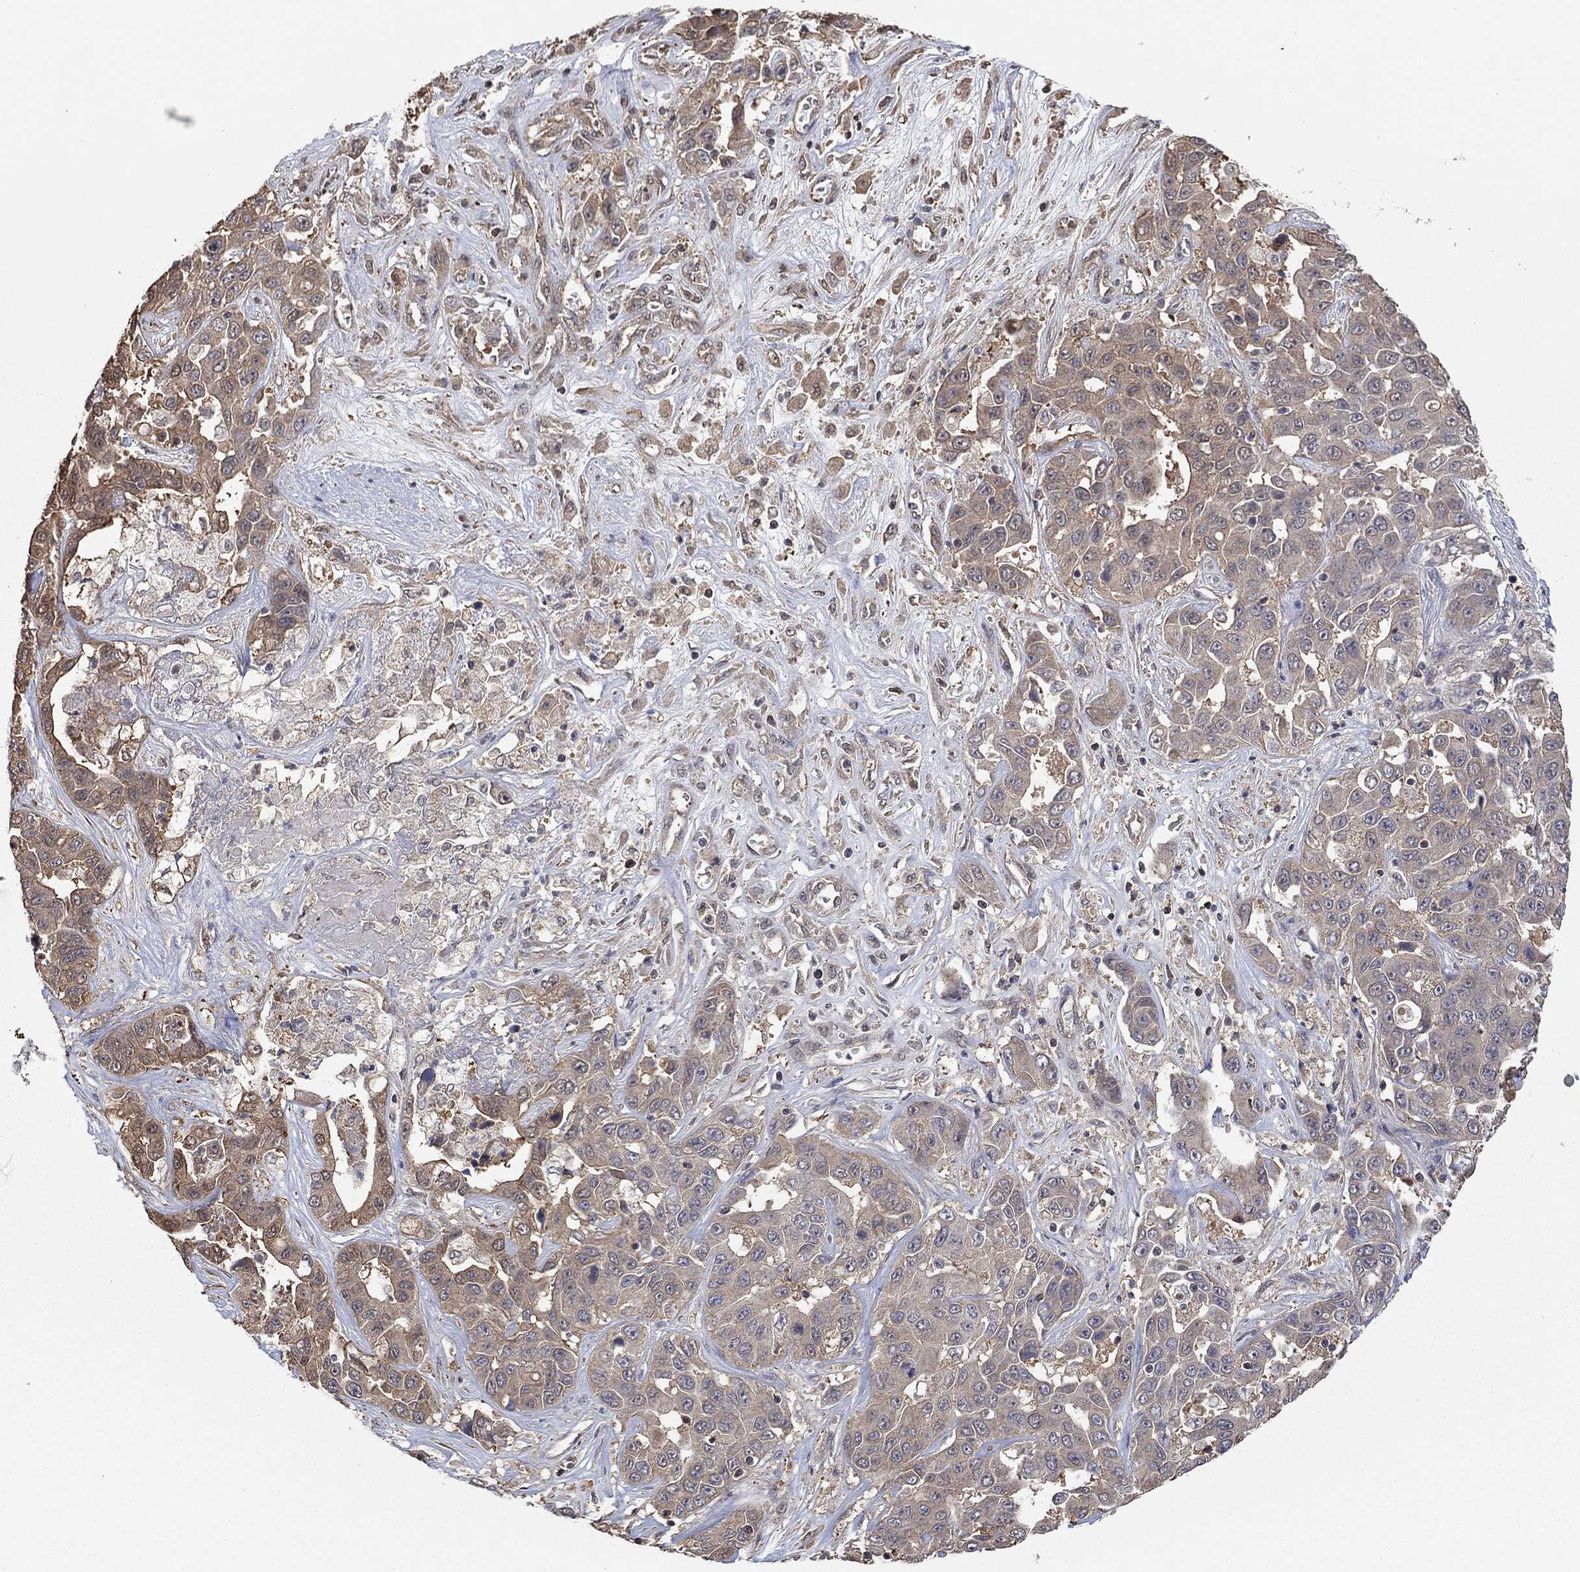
{"staining": {"intensity": "weak", "quantity": "25%-75%", "location": "cytoplasmic/membranous"}, "tissue": "liver cancer", "cell_type": "Tumor cells", "image_type": "cancer", "snomed": [{"axis": "morphology", "description": "Cholangiocarcinoma"}, {"axis": "topography", "description": "Liver"}], "caption": "IHC (DAB) staining of liver cancer displays weak cytoplasmic/membranous protein positivity in about 25%-75% of tumor cells.", "gene": "RNF114", "patient": {"sex": "female", "age": 52}}